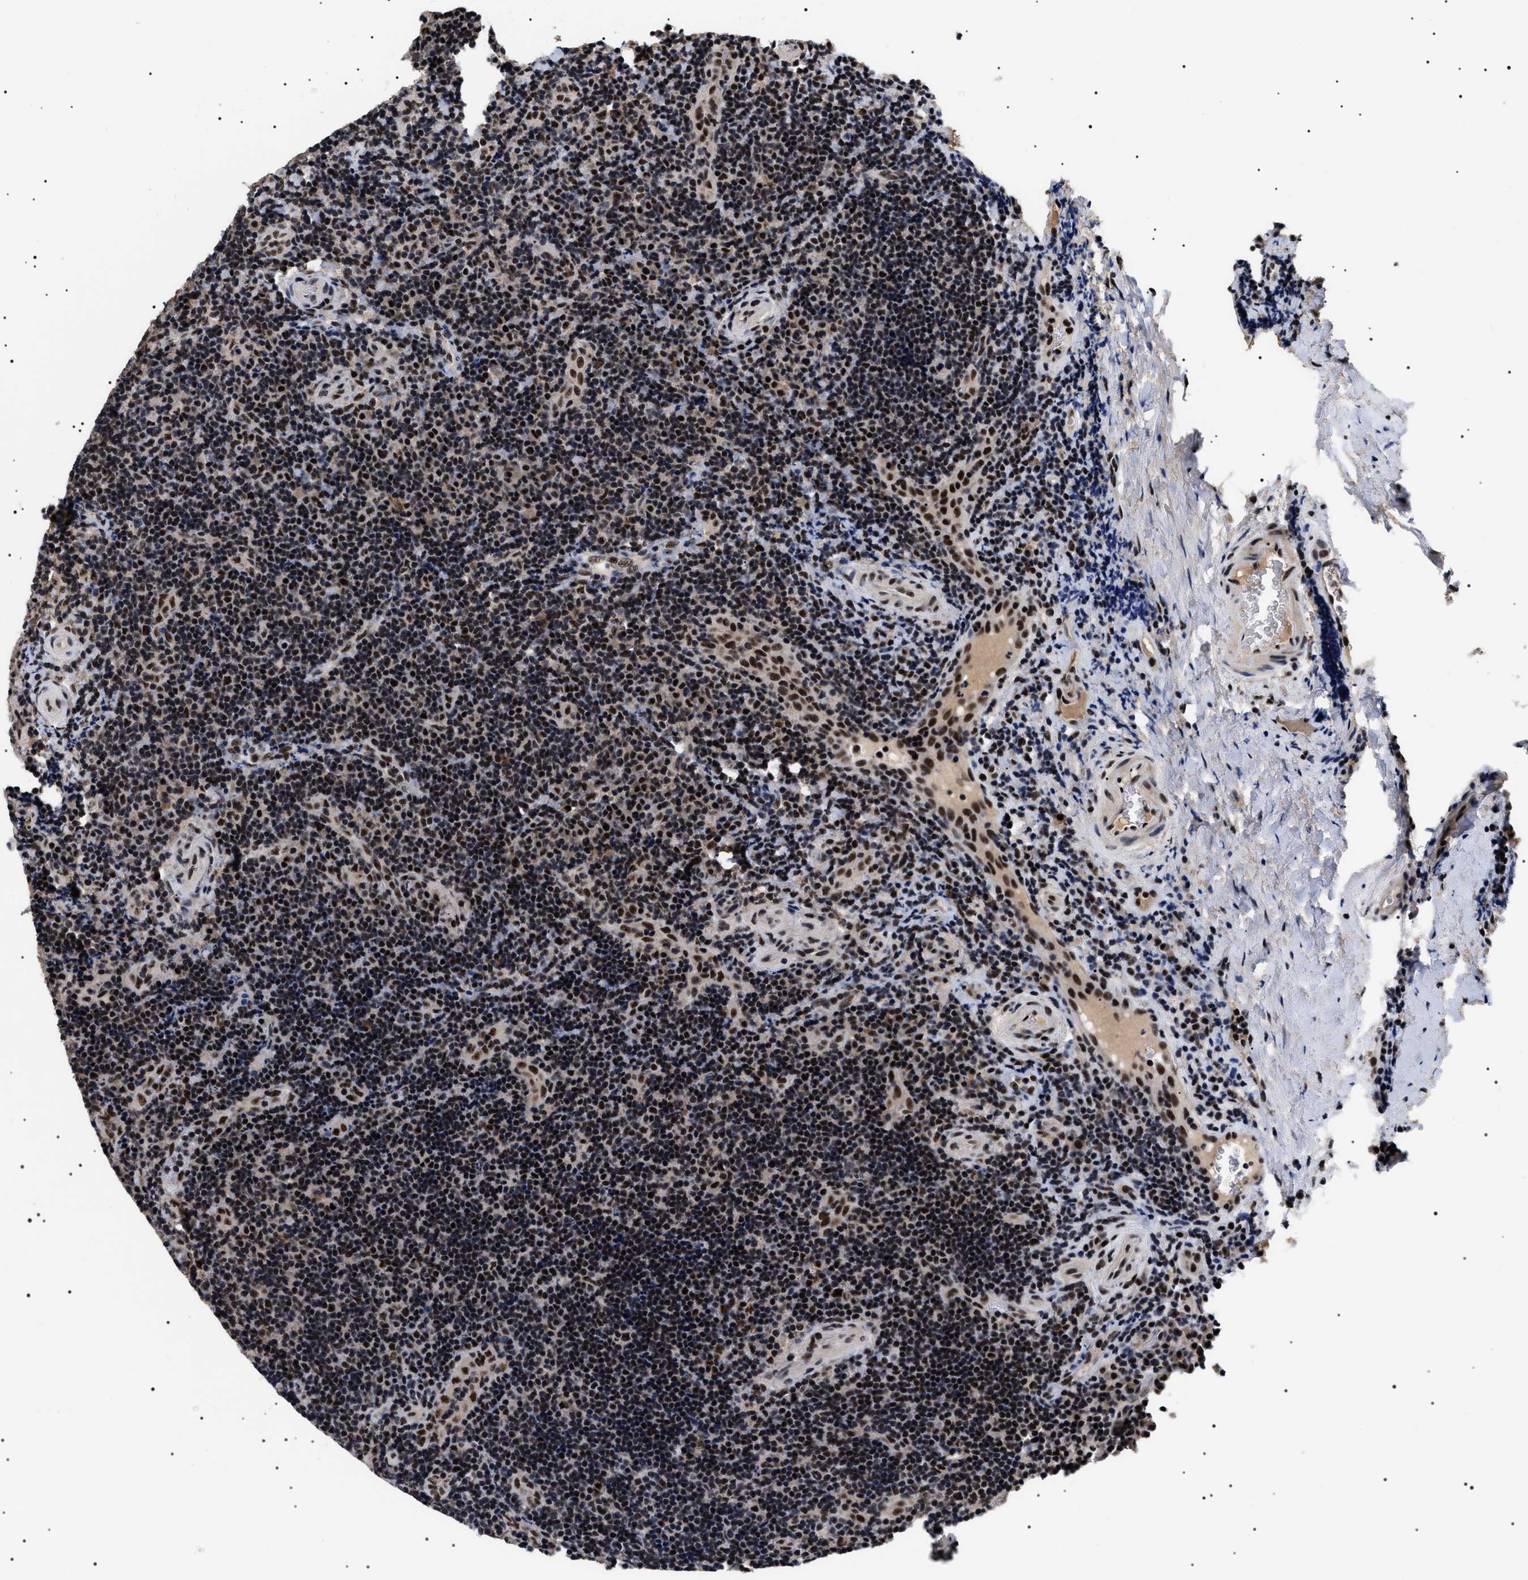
{"staining": {"intensity": "strong", "quantity": ">75%", "location": "nuclear"}, "tissue": "lymphoma", "cell_type": "Tumor cells", "image_type": "cancer", "snomed": [{"axis": "morphology", "description": "Malignant lymphoma, non-Hodgkin's type, High grade"}, {"axis": "topography", "description": "Tonsil"}], "caption": "Protein expression analysis of lymphoma shows strong nuclear staining in about >75% of tumor cells. The staining was performed using DAB to visualize the protein expression in brown, while the nuclei were stained in blue with hematoxylin (Magnification: 20x).", "gene": "CAAP1", "patient": {"sex": "female", "age": 36}}